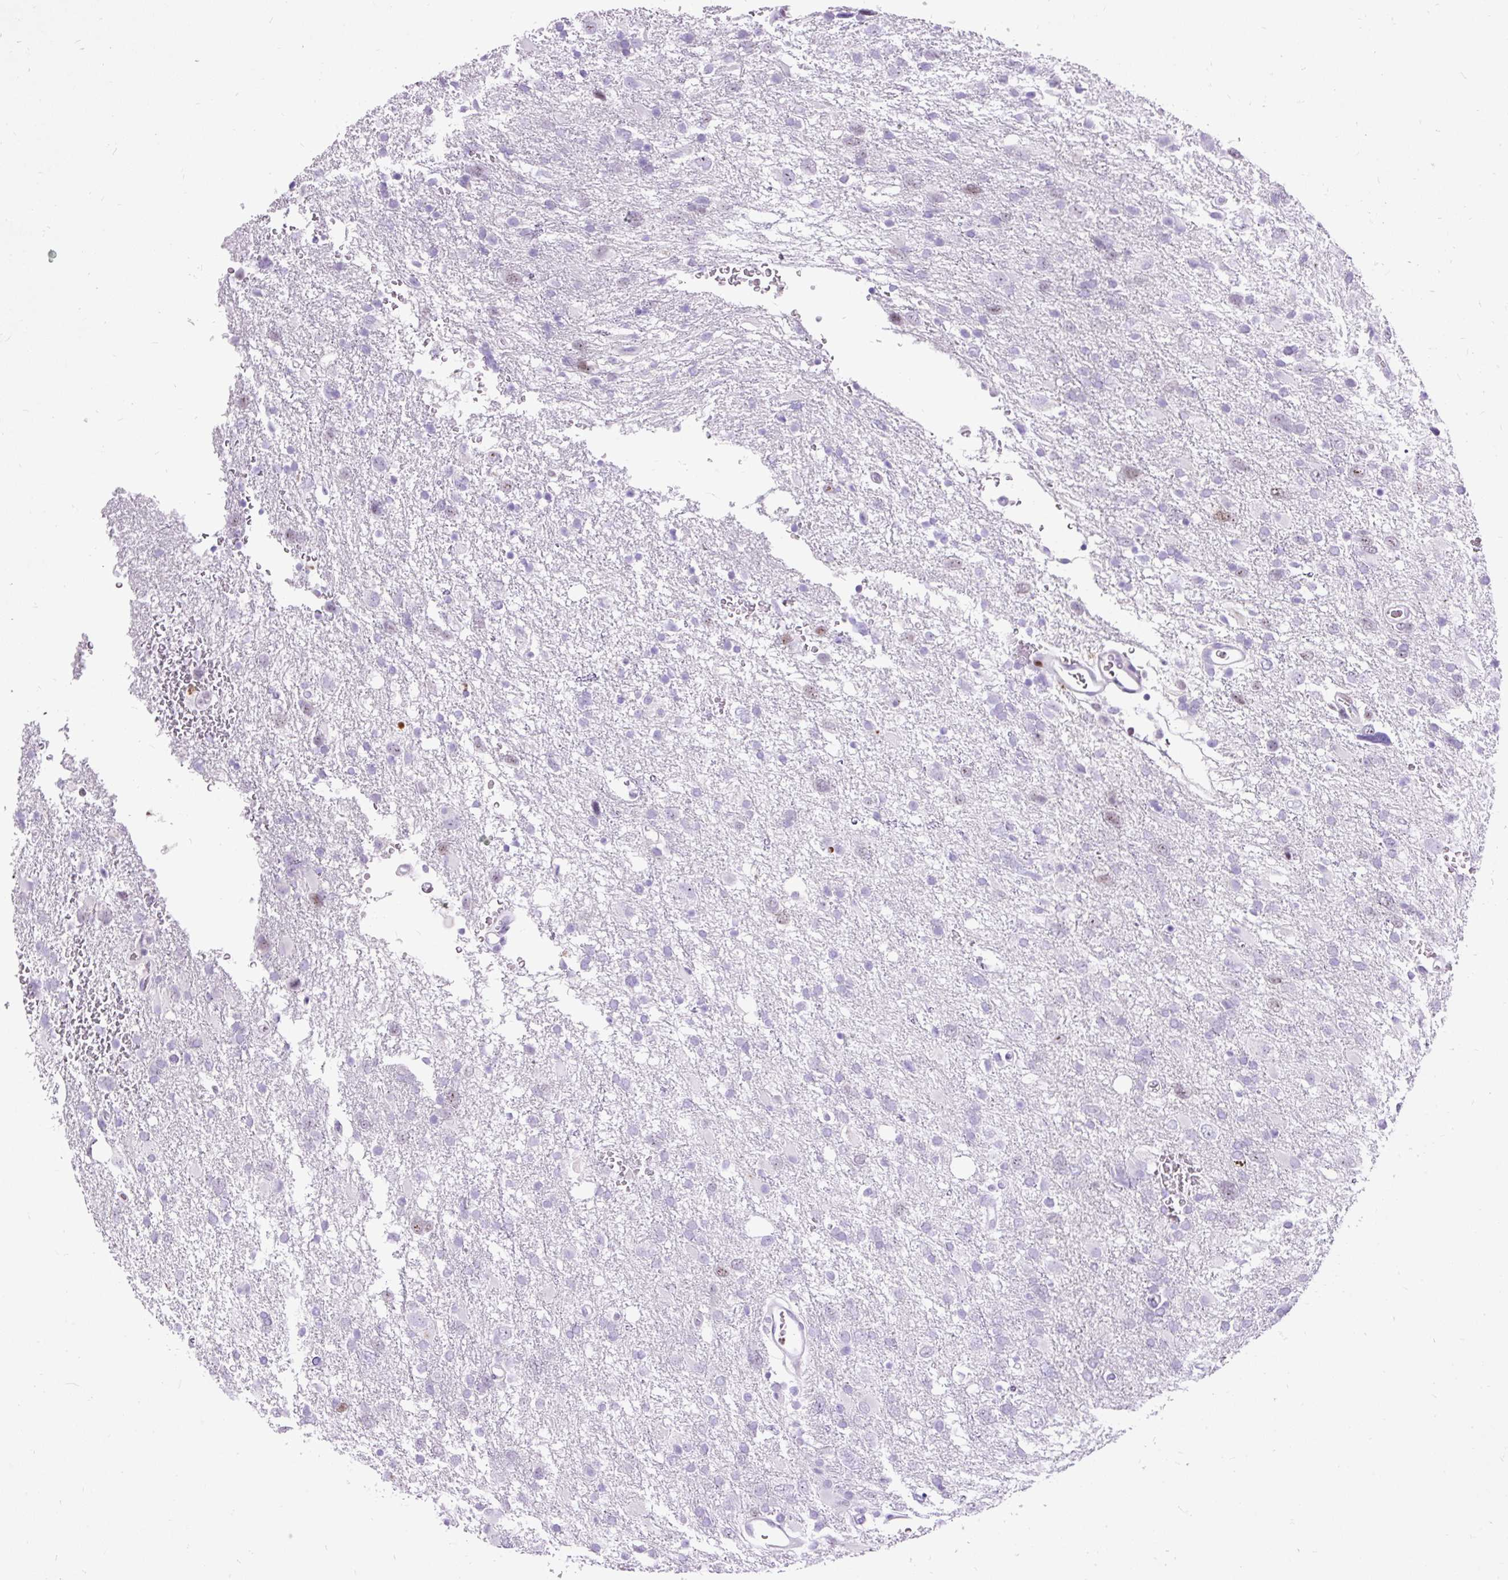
{"staining": {"intensity": "negative", "quantity": "none", "location": "none"}, "tissue": "glioma", "cell_type": "Tumor cells", "image_type": "cancer", "snomed": [{"axis": "morphology", "description": "Glioma, malignant, High grade"}, {"axis": "topography", "description": "Brain"}], "caption": "Immunohistochemistry (IHC) histopathology image of glioma stained for a protein (brown), which displays no staining in tumor cells.", "gene": "SPC24", "patient": {"sex": "male", "age": 61}}